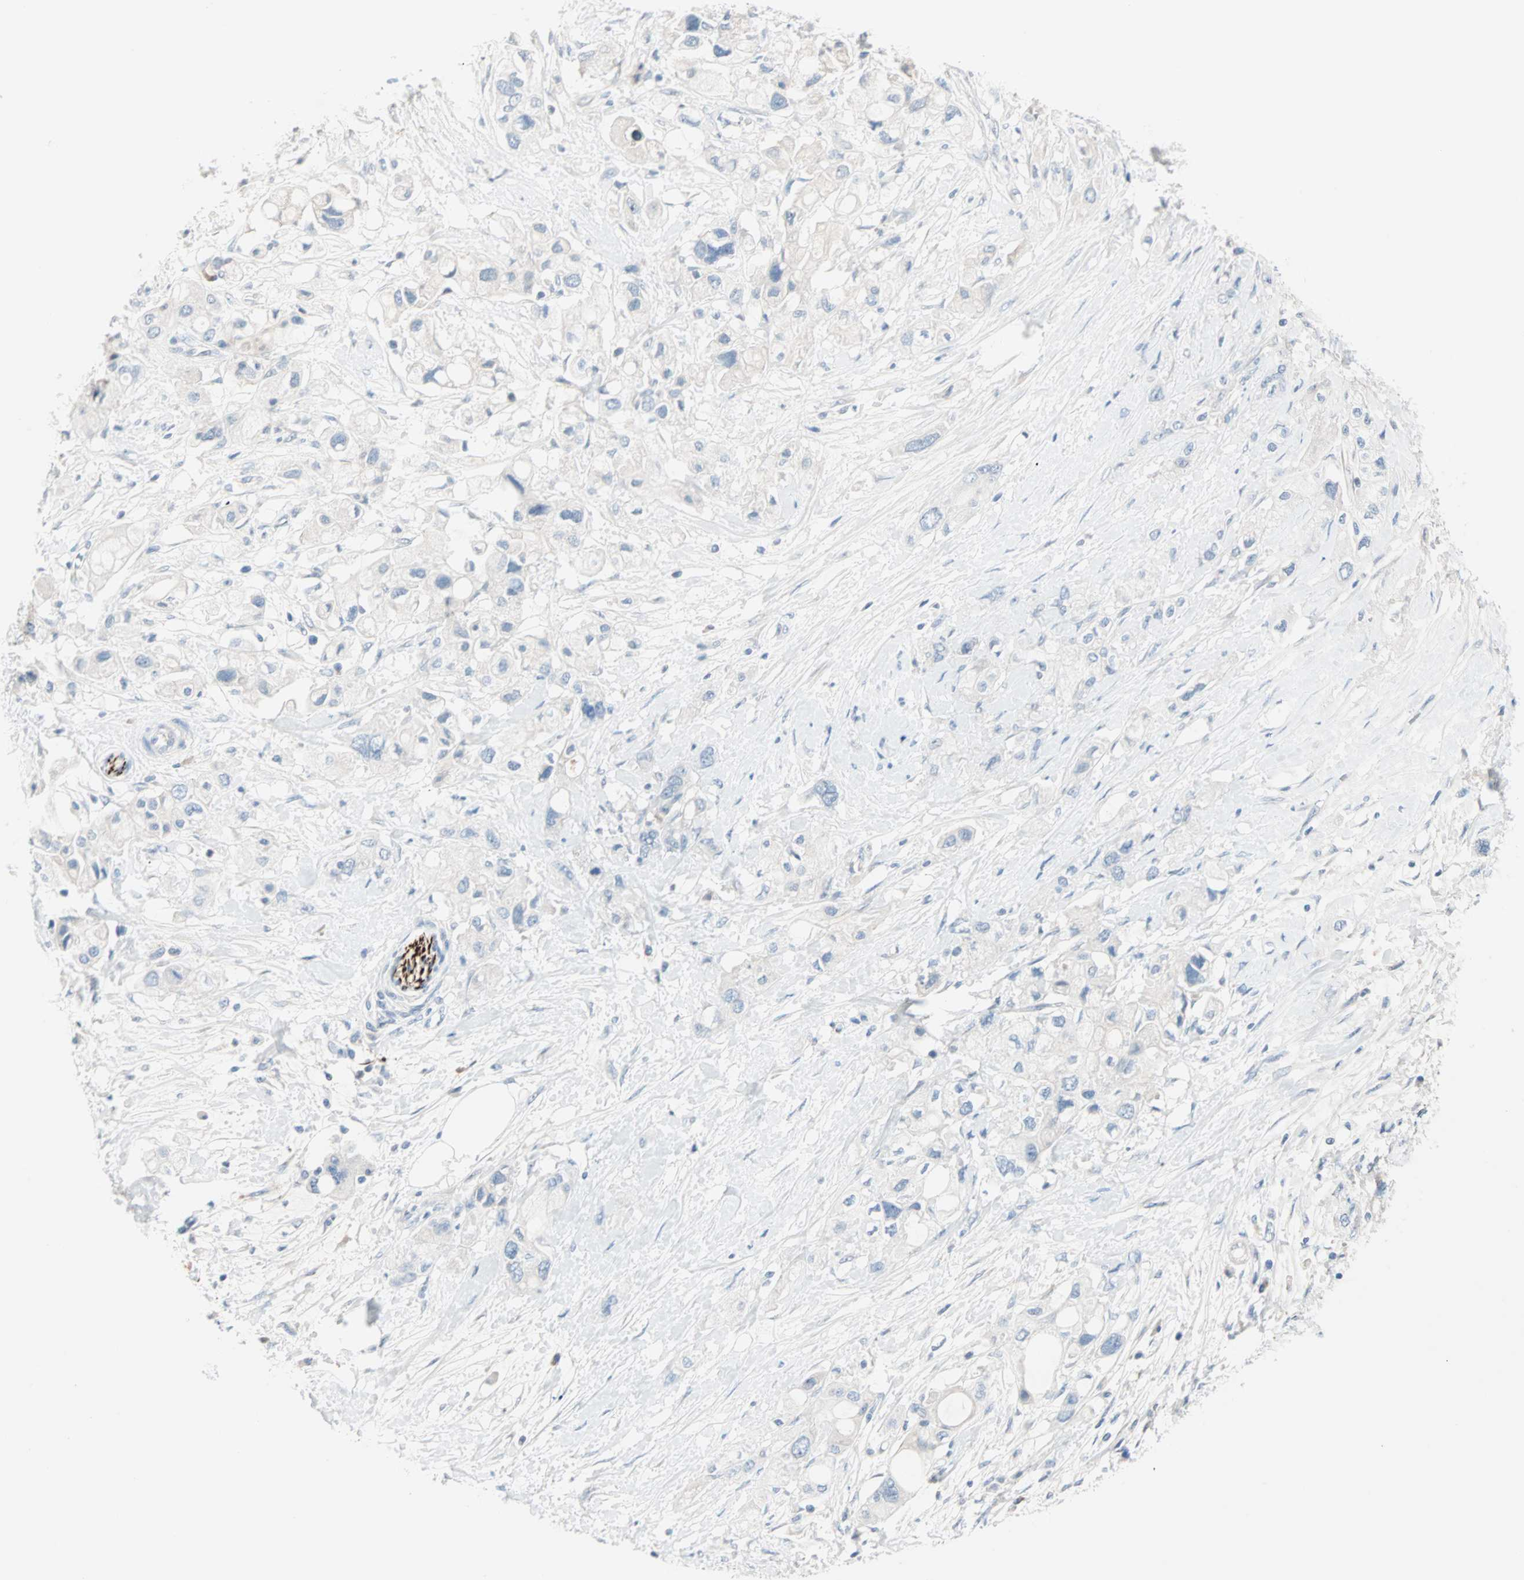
{"staining": {"intensity": "negative", "quantity": "none", "location": "none"}, "tissue": "pancreatic cancer", "cell_type": "Tumor cells", "image_type": "cancer", "snomed": [{"axis": "morphology", "description": "Adenocarcinoma, NOS"}, {"axis": "topography", "description": "Pancreas"}], "caption": "High power microscopy image of an immunohistochemistry histopathology image of pancreatic adenocarcinoma, revealing no significant staining in tumor cells.", "gene": "NEFH", "patient": {"sex": "female", "age": 56}}